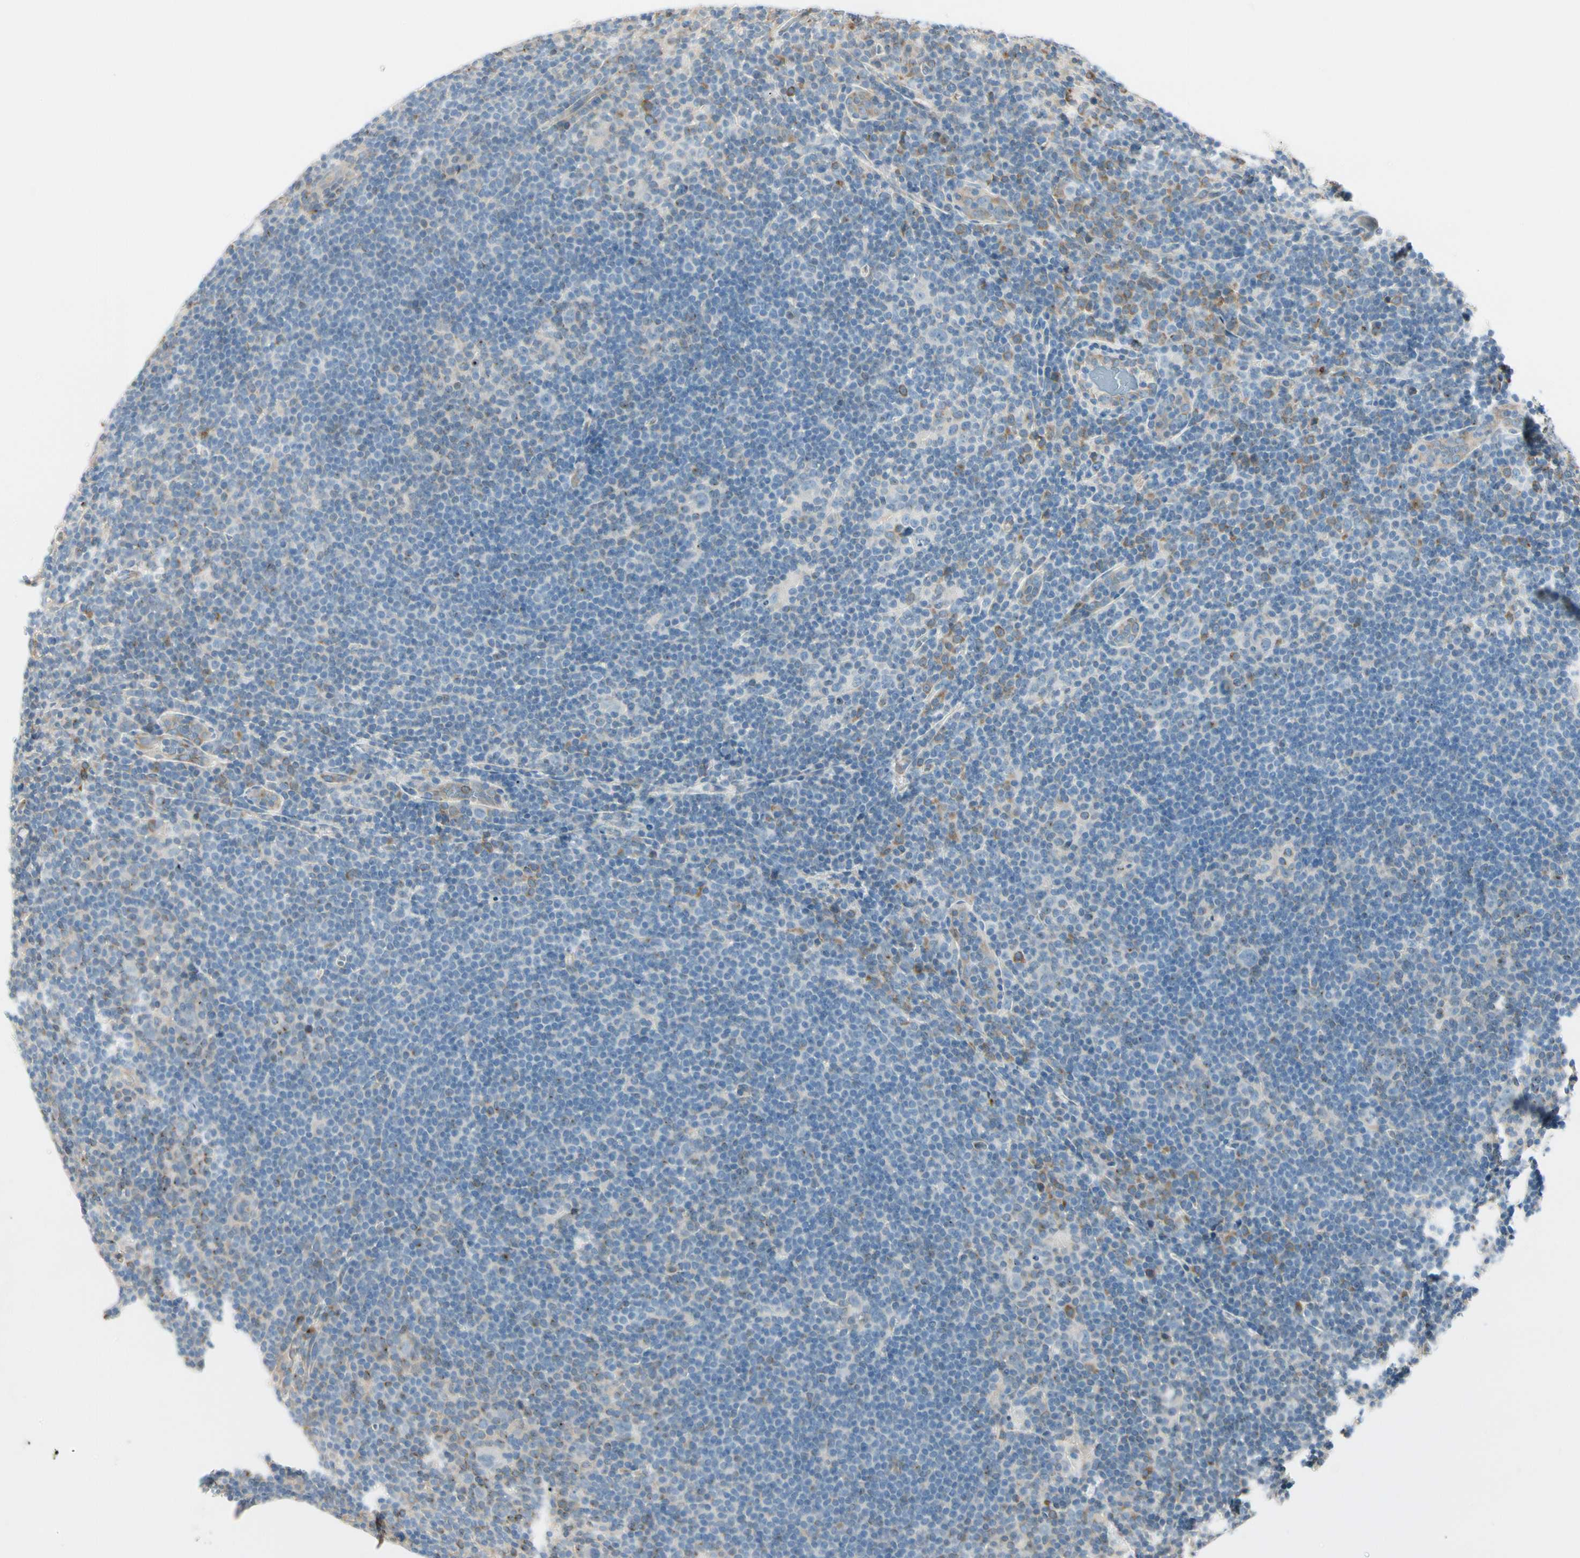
{"staining": {"intensity": "weak", "quantity": "<25%", "location": "cytoplasmic/membranous"}, "tissue": "lymphoma", "cell_type": "Tumor cells", "image_type": "cancer", "snomed": [{"axis": "morphology", "description": "Hodgkin's disease, NOS"}, {"axis": "topography", "description": "Lymph node"}], "caption": "The micrograph shows no staining of tumor cells in Hodgkin's disease. Brightfield microscopy of immunohistochemistry stained with DAB (3,3'-diaminobenzidine) (brown) and hematoxylin (blue), captured at high magnification.", "gene": "NUCB2", "patient": {"sex": "female", "age": 57}}